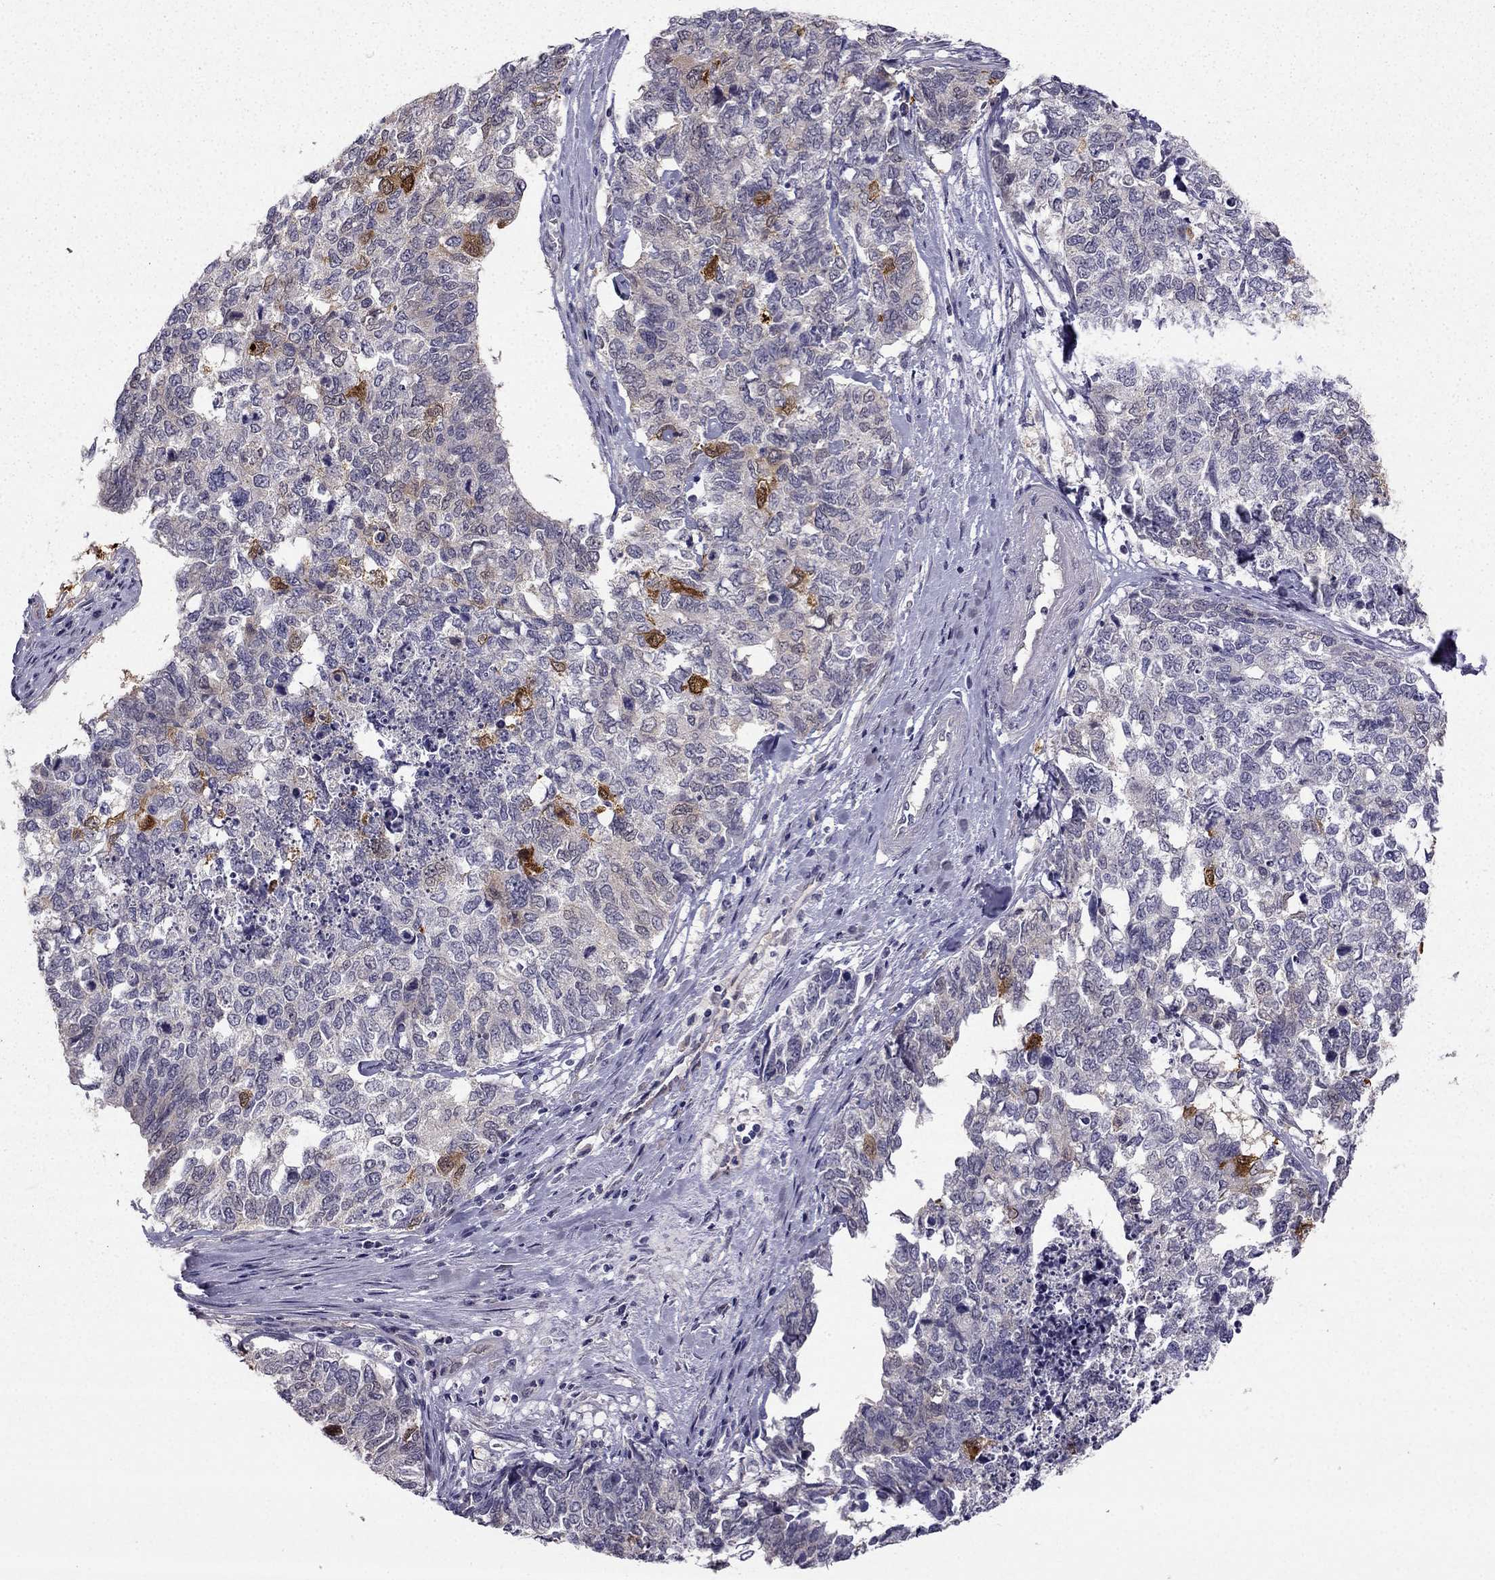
{"staining": {"intensity": "strong", "quantity": "<25%", "location": "cytoplasmic/membranous"}, "tissue": "cervical cancer", "cell_type": "Tumor cells", "image_type": "cancer", "snomed": [{"axis": "morphology", "description": "Squamous cell carcinoma, NOS"}, {"axis": "topography", "description": "Cervix"}], "caption": "A photomicrograph of squamous cell carcinoma (cervical) stained for a protein exhibits strong cytoplasmic/membranous brown staining in tumor cells. The protein is shown in brown color, while the nuclei are stained blue.", "gene": "NQO1", "patient": {"sex": "female", "age": 63}}